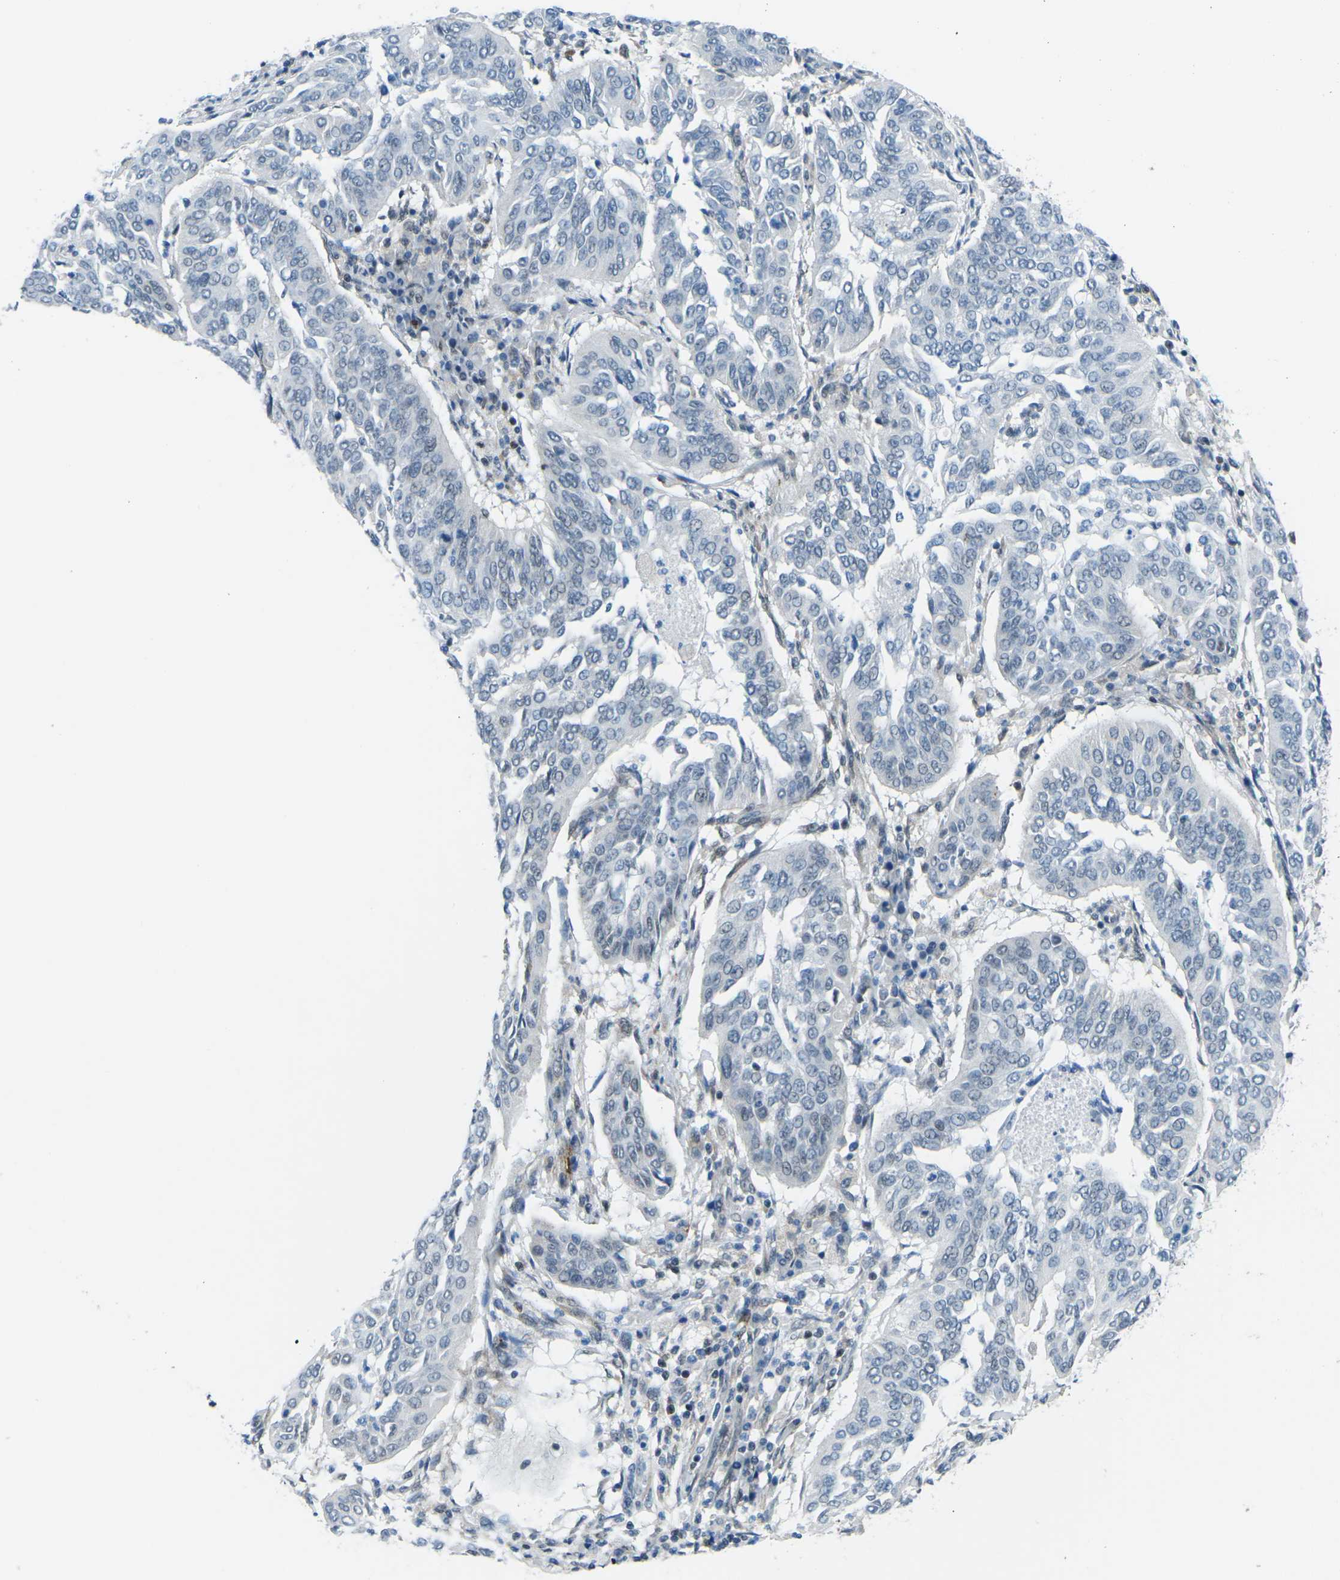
{"staining": {"intensity": "moderate", "quantity": "<25%", "location": "nuclear"}, "tissue": "cervical cancer", "cell_type": "Tumor cells", "image_type": "cancer", "snomed": [{"axis": "morphology", "description": "Normal tissue, NOS"}, {"axis": "morphology", "description": "Squamous cell carcinoma, NOS"}, {"axis": "topography", "description": "Cervix"}], "caption": "A brown stain highlights moderate nuclear expression of a protein in human cervical cancer (squamous cell carcinoma) tumor cells.", "gene": "MBNL1", "patient": {"sex": "female", "age": 39}}